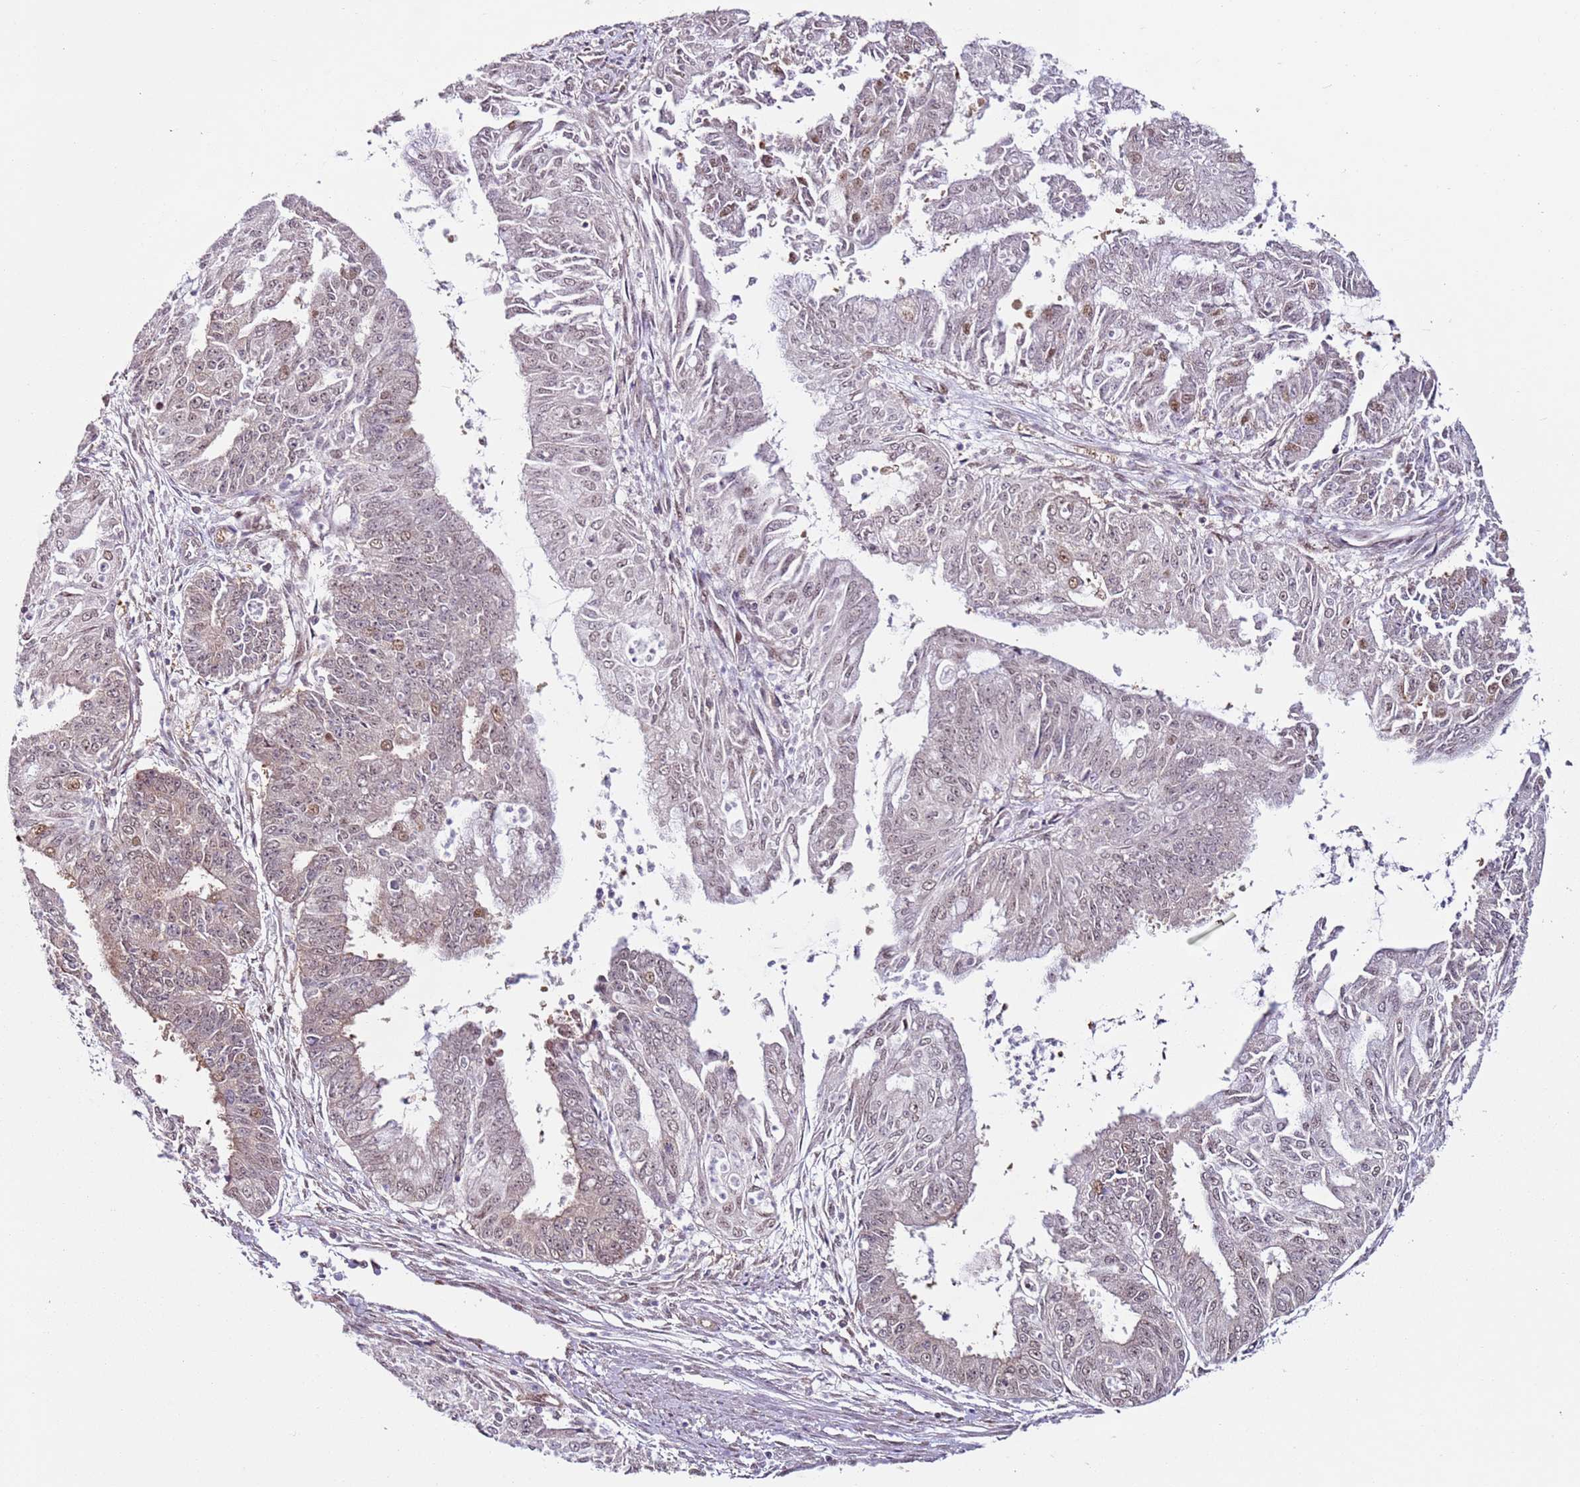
{"staining": {"intensity": "weak", "quantity": "25%-75%", "location": "nuclear"}, "tissue": "endometrial cancer", "cell_type": "Tumor cells", "image_type": "cancer", "snomed": [{"axis": "morphology", "description": "Adenocarcinoma, NOS"}, {"axis": "topography", "description": "Endometrium"}], "caption": "High-power microscopy captured an IHC photomicrograph of adenocarcinoma (endometrial), revealing weak nuclear expression in approximately 25%-75% of tumor cells.", "gene": "PSMD4", "patient": {"sex": "female", "age": 73}}